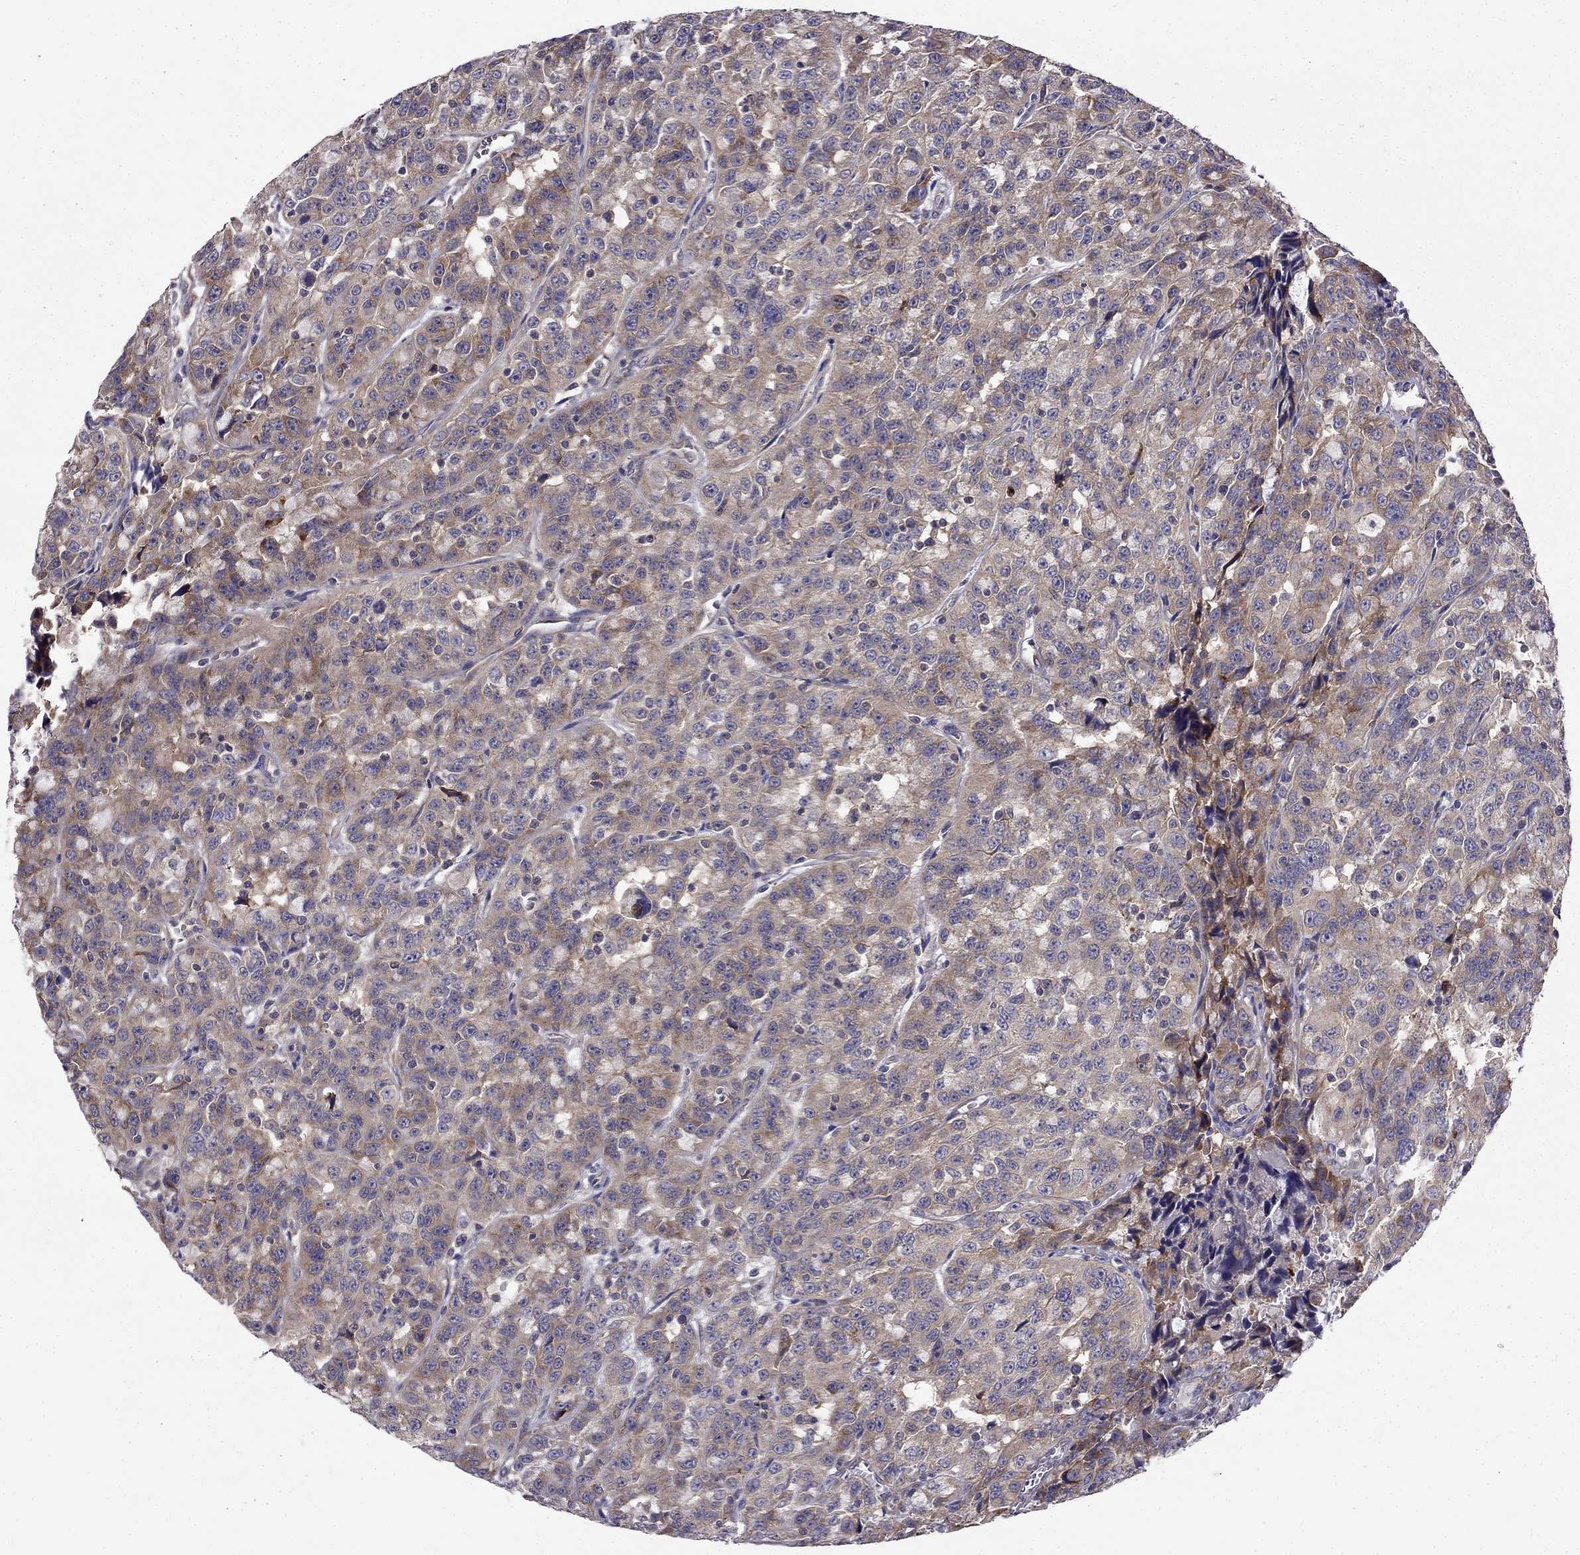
{"staining": {"intensity": "moderate", "quantity": "25%-75%", "location": "cytoplasmic/membranous"}, "tissue": "urothelial cancer", "cell_type": "Tumor cells", "image_type": "cancer", "snomed": [{"axis": "morphology", "description": "Urothelial carcinoma, NOS"}, {"axis": "morphology", "description": "Urothelial carcinoma, High grade"}, {"axis": "topography", "description": "Urinary bladder"}], "caption": "About 25%-75% of tumor cells in urothelial cancer reveal moderate cytoplasmic/membranous protein staining as visualized by brown immunohistochemical staining.", "gene": "STXBP5", "patient": {"sex": "female", "age": 73}}